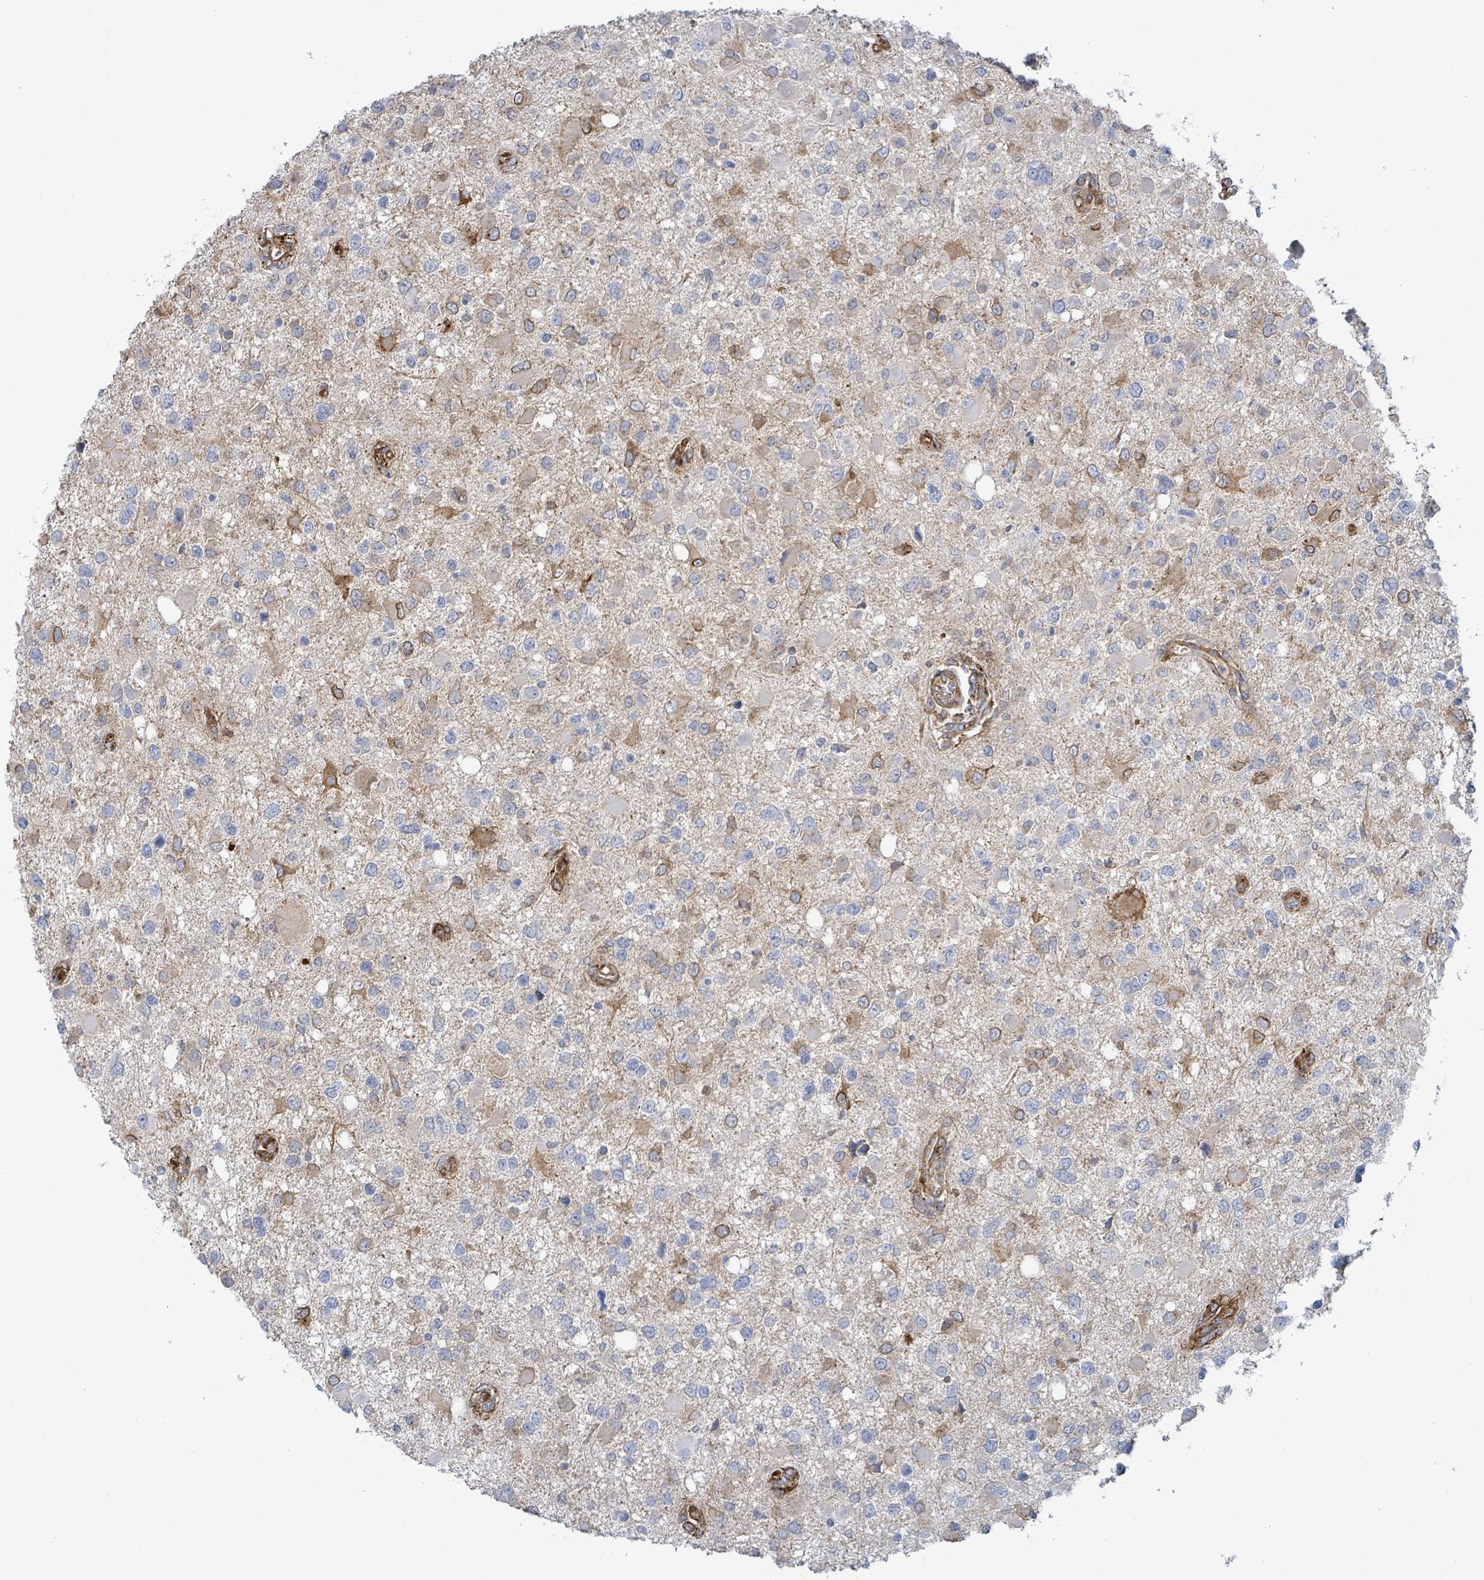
{"staining": {"intensity": "moderate", "quantity": "<25%", "location": "cytoplasmic/membranous"}, "tissue": "glioma", "cell_type": "Tumor cells", "image_type": "cancer", "snomed": [{"axis": "morphology", "description": "Glioma, malignant, High grade"}, {"axis": "topography", "description": "Brain"}], "caption": "There is low levels of moderate cytoplasmic/membranous positivity in tumor cells of glioma, as demonstrated by immunohistochemical staining (brown color).", "gene": "EGFL7", "patient": {"sex": "male", "age": 53}}